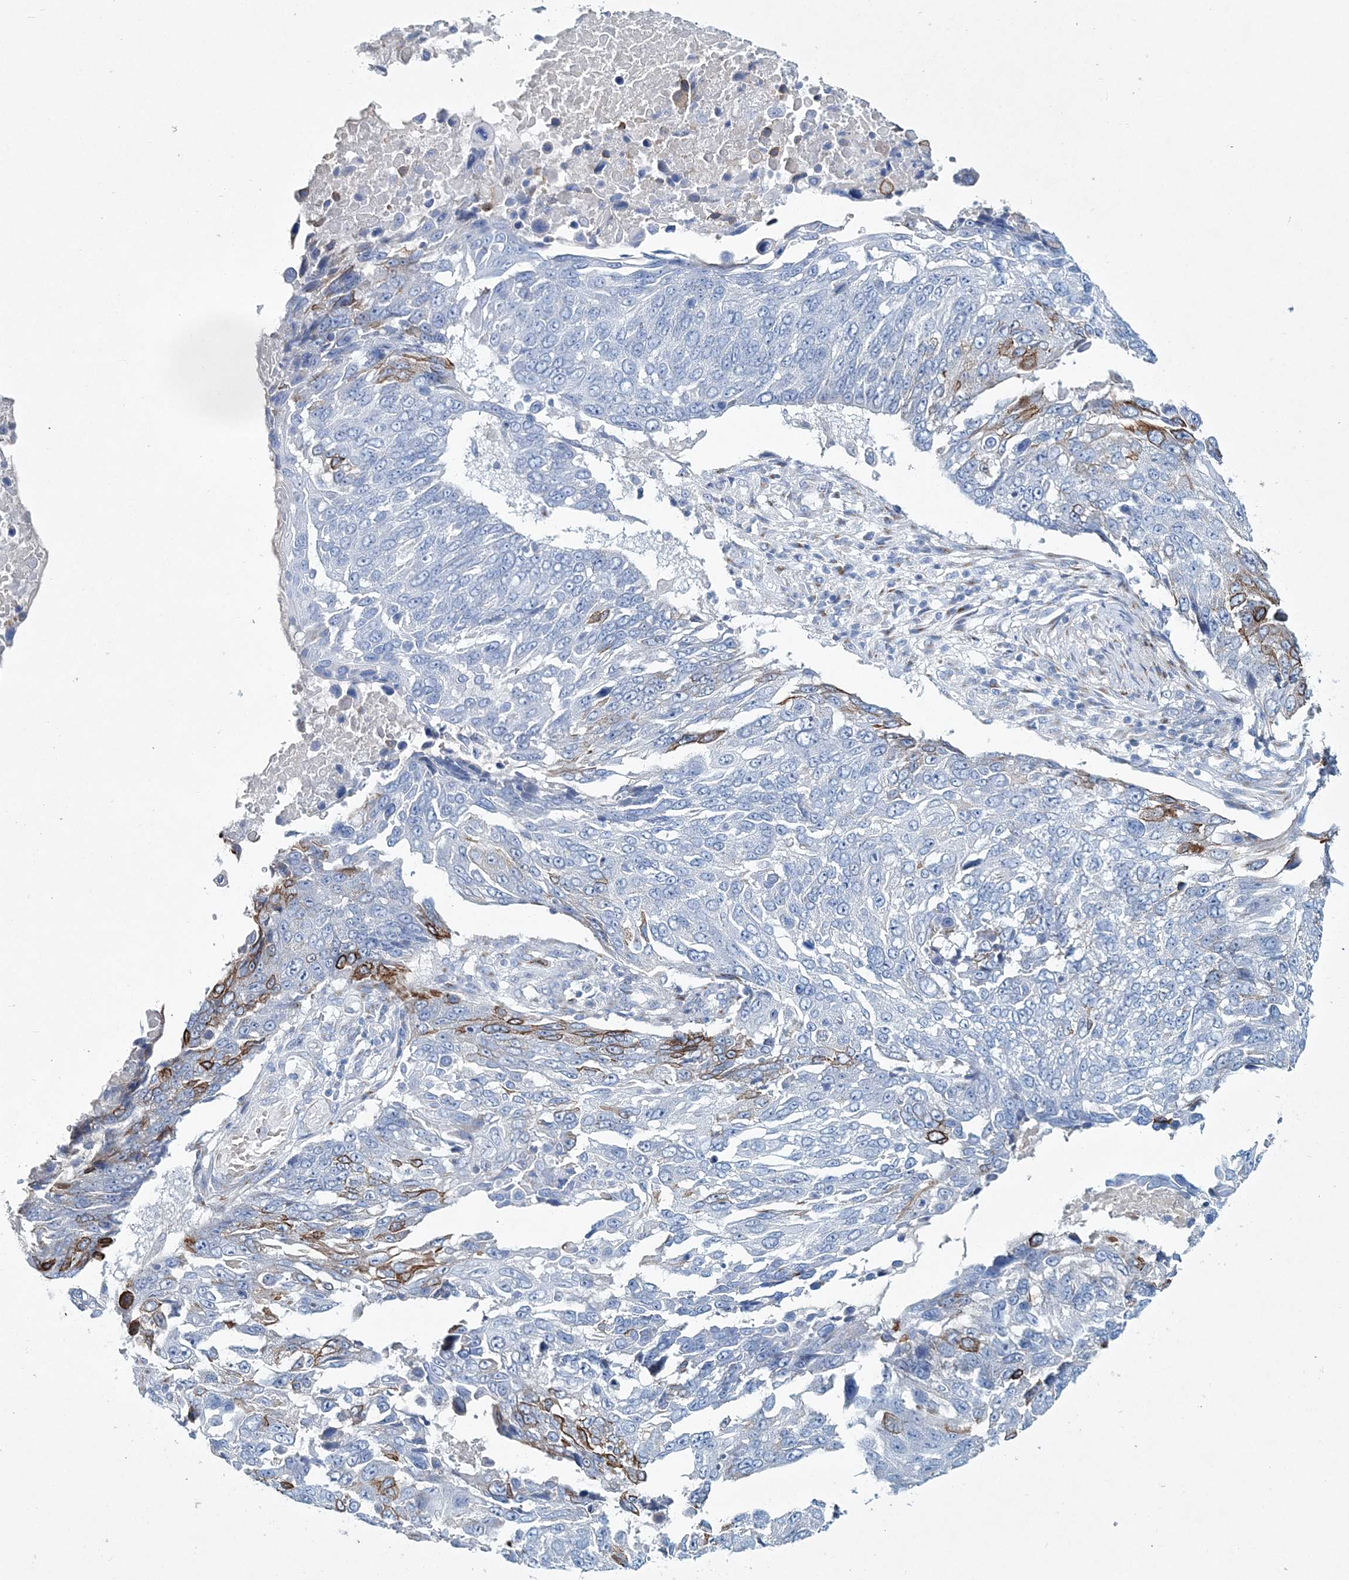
{"staining": {"intensity": "strong", "quantity": "<25%", "location": "cytoplasmic/membranous"}, "tissue": "lung cancer", "cell_type": "Tumor cells", "image_type": "cancer", "snomed": [{"axis": "morphology", "description": "Squamous cell carcinoma, NOS"}, {"axis": "topography", "description": "Lung"}], "caption": "An image of lung cancer (squamous cell carcinoma) stained for a protein demonstrates strong cytoplasmic/membranous brown staining in tumor cells.", "gene": "ADGRL1", "patient": {"sex": "male", "age": 66}}